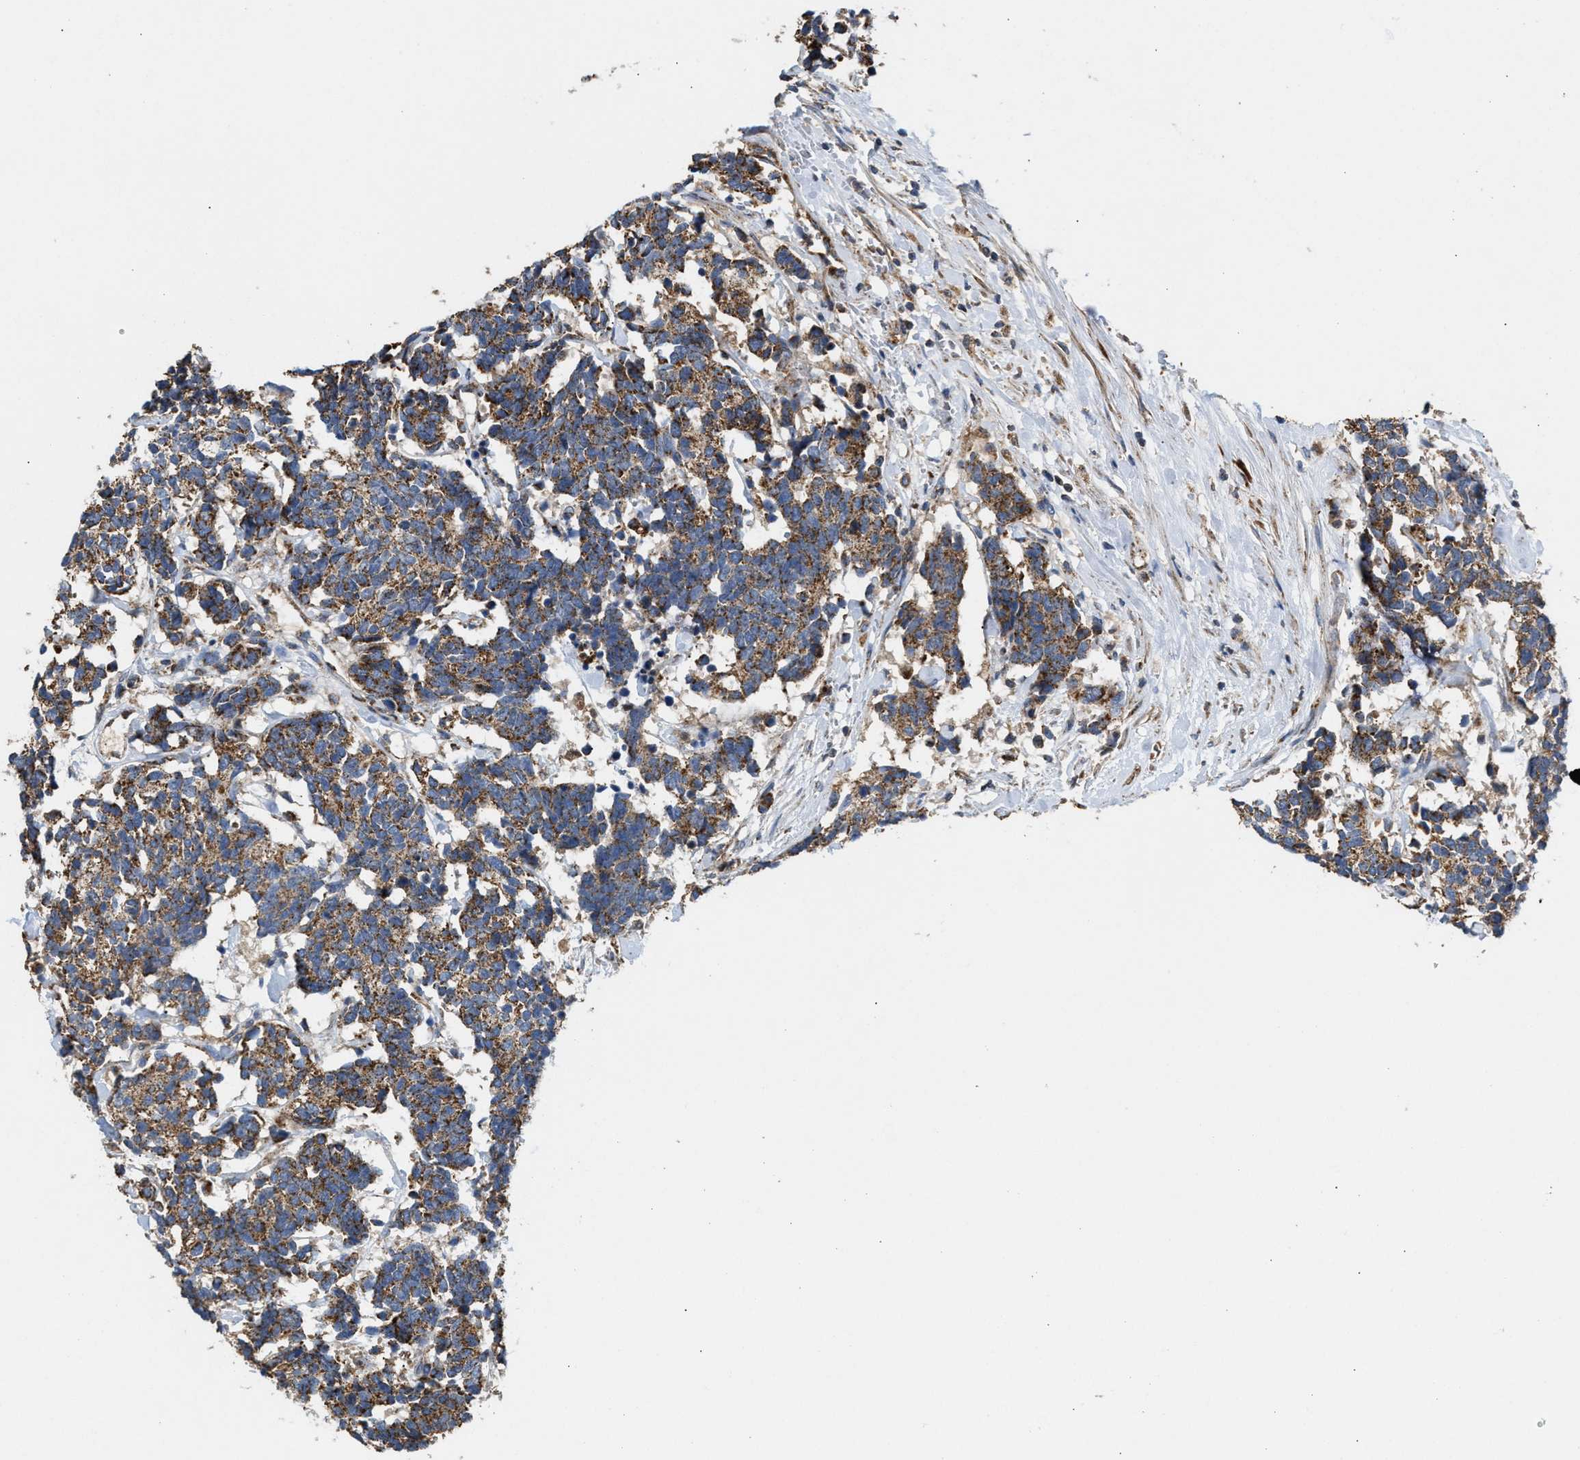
{"staining": {"intensity": "moderate", "quantity": ">75%", "location": "cytoplasmic/membranous"}, "tissue": "carcinoid", "cell_type": "Tumor cells", "image_type": "cancer", "snomed": [{"axis": "morphology", "description": "Carcinoma, NOS"}, {"axis": "morphology", "description": "Carcinoid, malignant, NOS"}, {"axis": "topography", "description": "Urinary bladder"}], "caption": "Human carcinoid stained for a protein (brown) shows moderate cytoplasmic/membranous positive staining in approximately >75% of tumor cells.", "gene": "TACO1", "patient": {"sex": "male", "age": 57}}